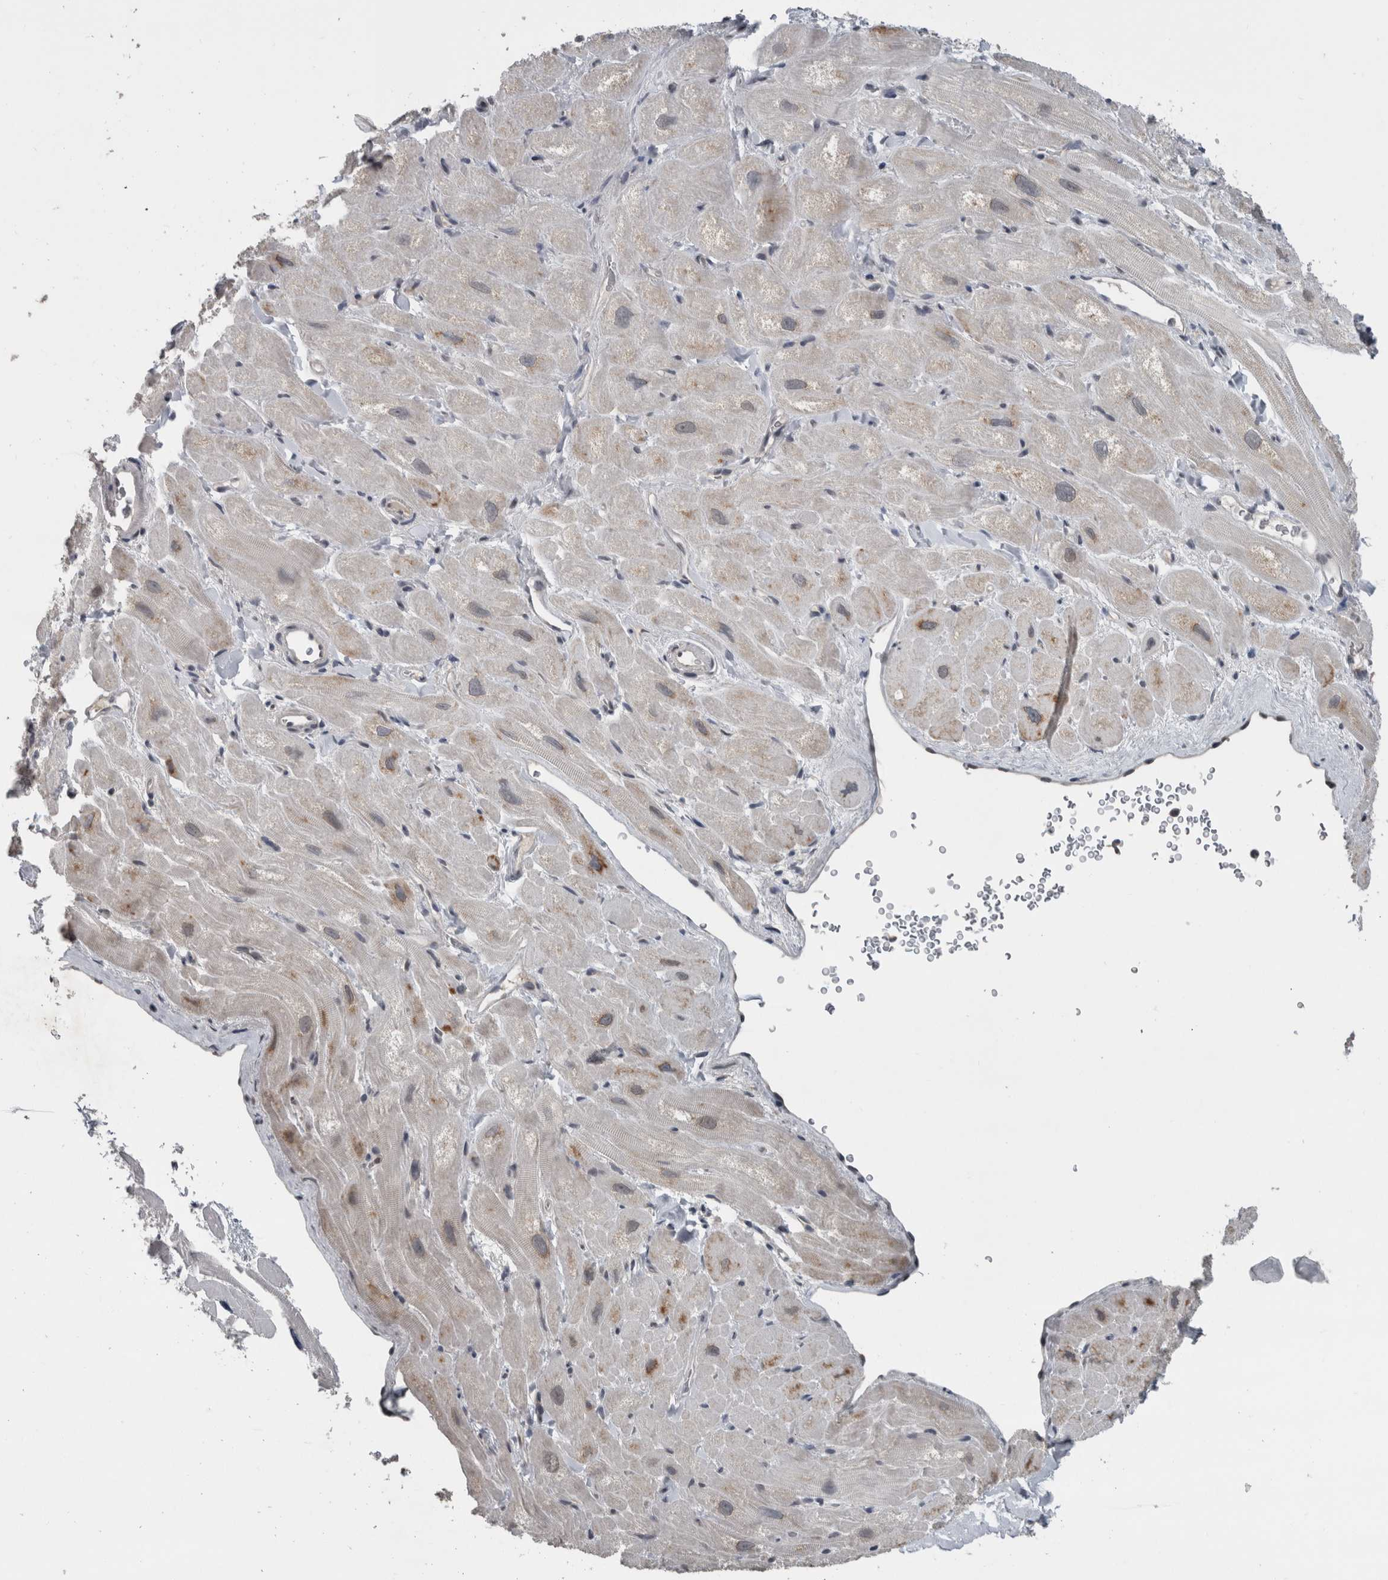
{"staining": {"intensity": "moderate", "quantity": "<25%", "location": "cytoplasmic/membranous"}, "tissue": "heart muscle", "cell_type": "Cardiomyocytes", "image_type": "normal", "snomed": [{"axis": "morphology", "description": "Normal tissue, NOS"}, {"axis": "topography", "description": "Heart"}], "caption": "Protein staining reveals moderate cytoplasmic/membranous staining in approximately <25% of cardiomyocytes in benign heart muscle.", "gene": "ZBTB21", "patient": {"sex": "male", "age": 49}}